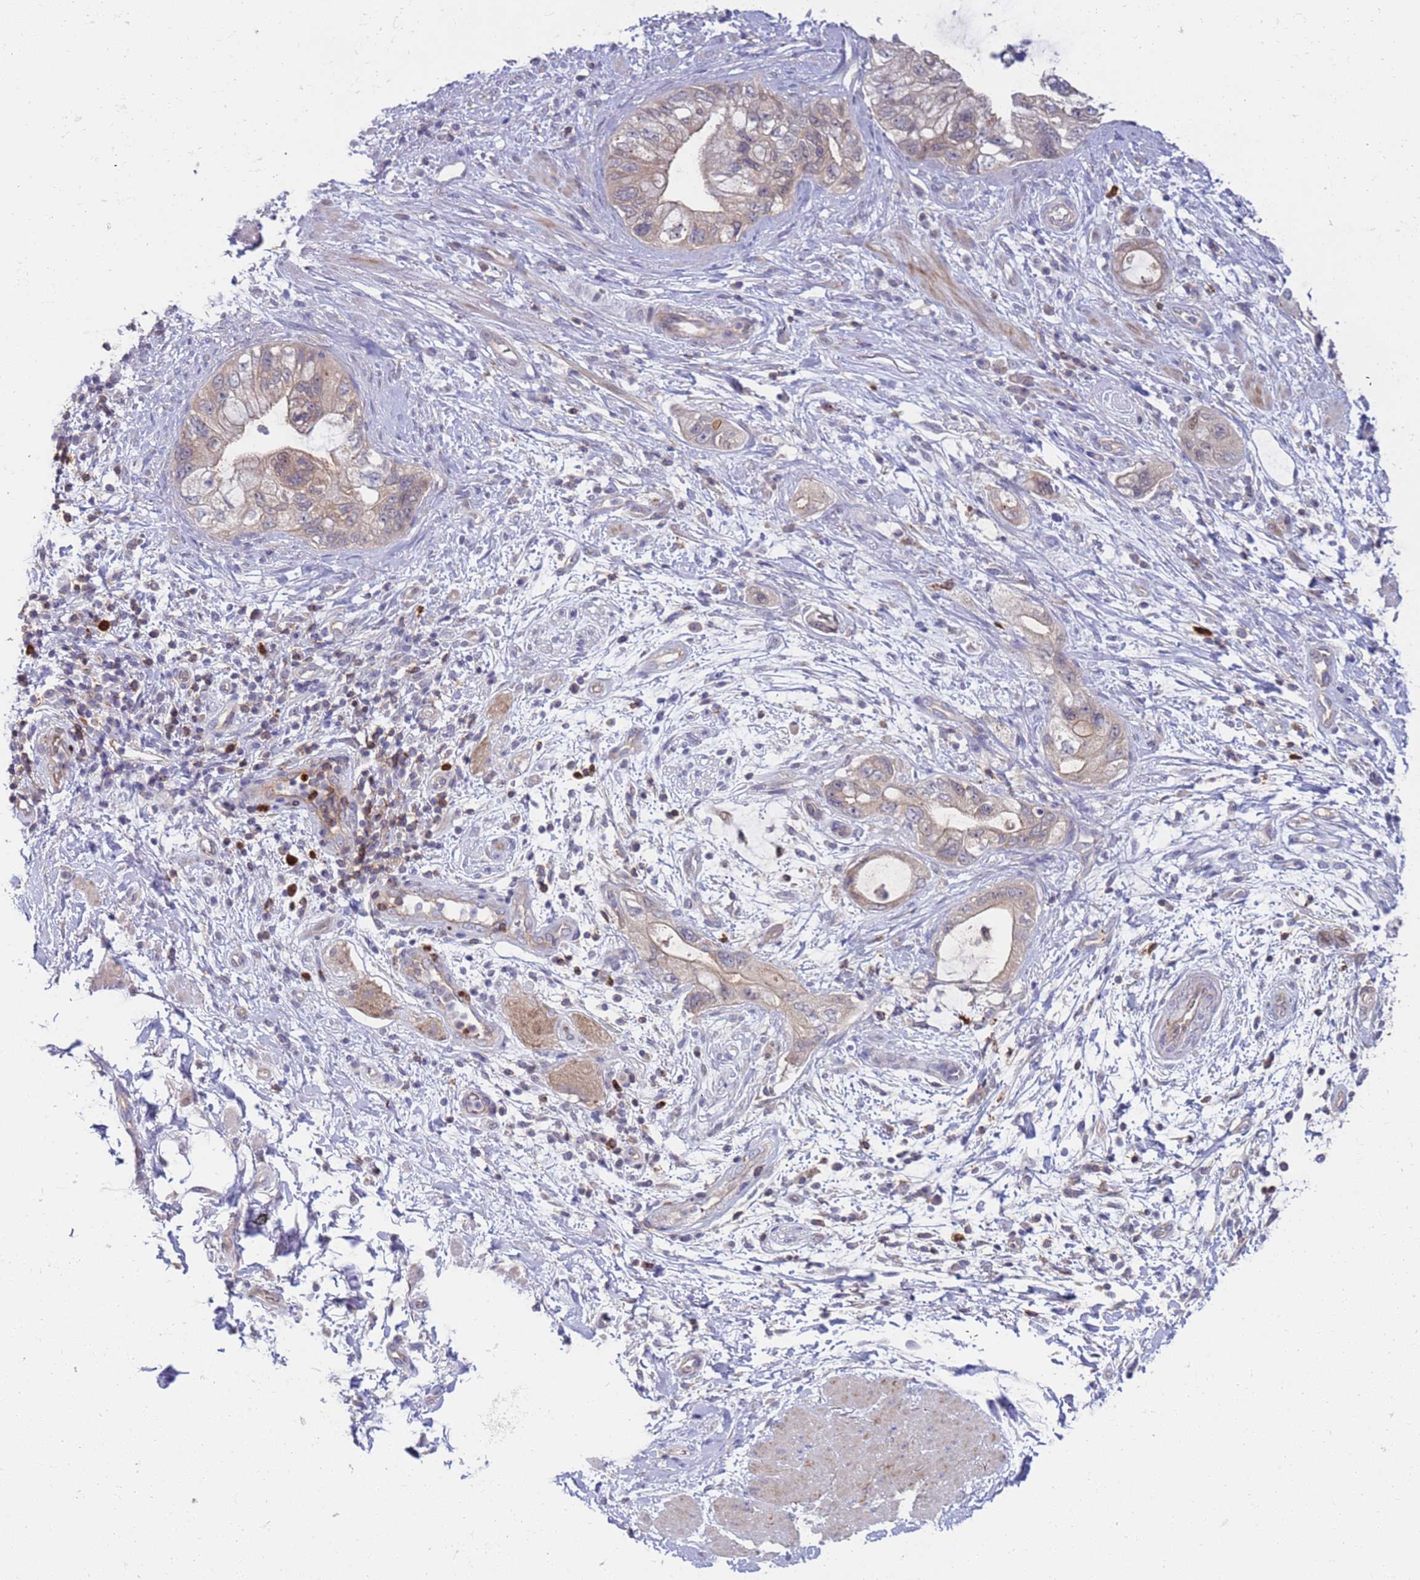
{"staining": {"intensity": "moderate", "quantity": ">75%", "location": "cytoplasmic/membranous"}, "tissue": "pancreatic cancer", "cell_type": "Tumor cells", "image_type": "cancer", "snomed": [{"axis": "morphology", "description": "Adenocarcinoma, NOS"}, {"axis": "topography", "description": "Pancreas"}], "caption": "This histopathology image displays pancreatic cancer (adenocarcinoma) stained with immunohistochemistry (IHC) to label a protein in brown. The cytoplasmic/membranous of tumor cells show moderate positivity for the protein. Nuclei are counter-stained blue.", "gene": "STK25", "patient": {"sex": "female", "age": 73}}